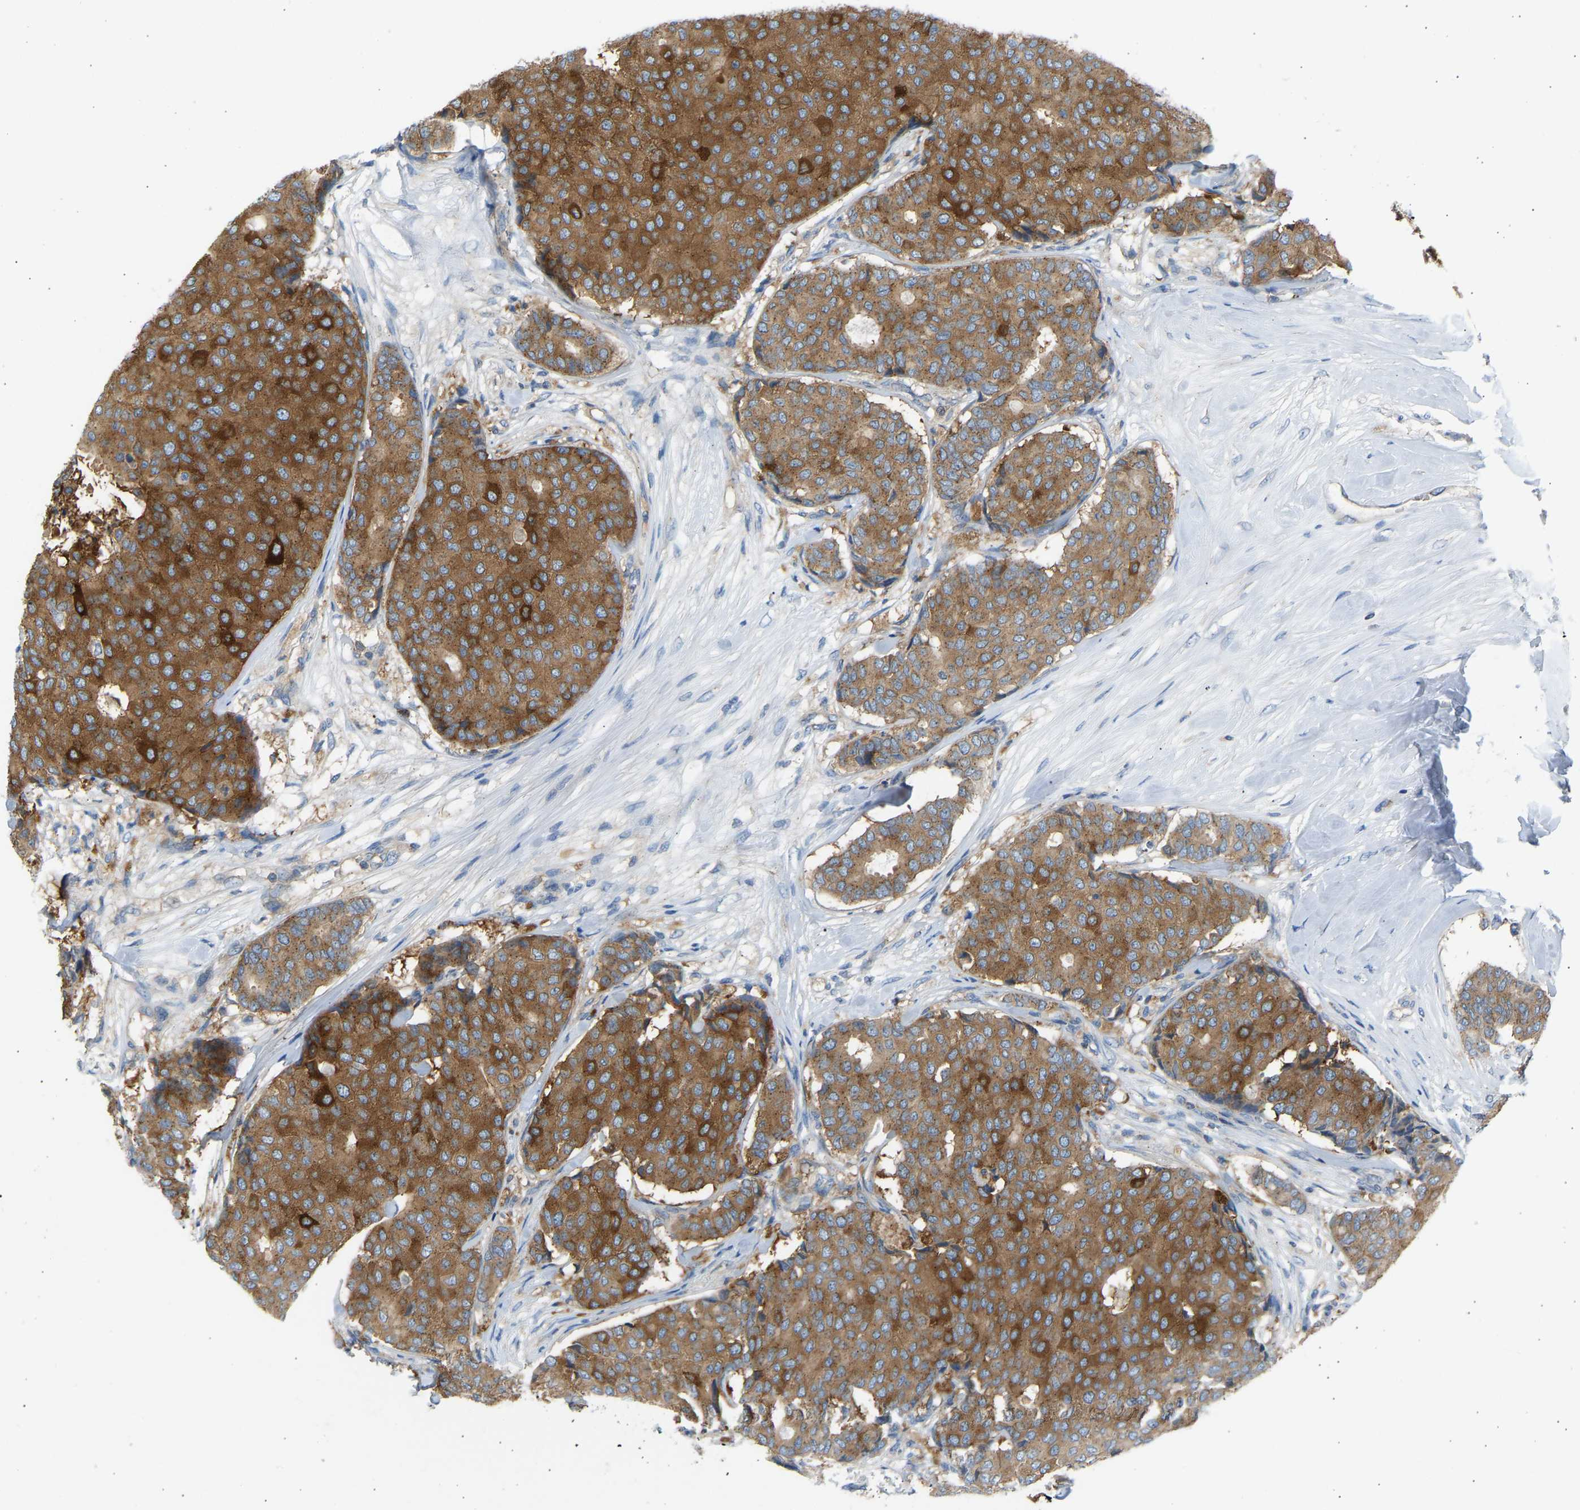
{"staining": {"intensity": "strong", "quantity": ">75%", "location": "cytoplasmic/membranous"}, "tissue": "breast cancer", "cell_type": "Tumor cells", "image_type": "cancer", "snomed": [{"axis": "morphology", "description": "Duct carcinoma"}, {"axis": "topography", "description": "Breast"}], "caption": "Protein expression by IHC shows strong cytoplasmic/membranous positivity in about >75% of tumor cells in breast cancer (invasive ductal carcinoma).", "gene": "TRIM50", "patient": {"sex": "female", "age": 75}}